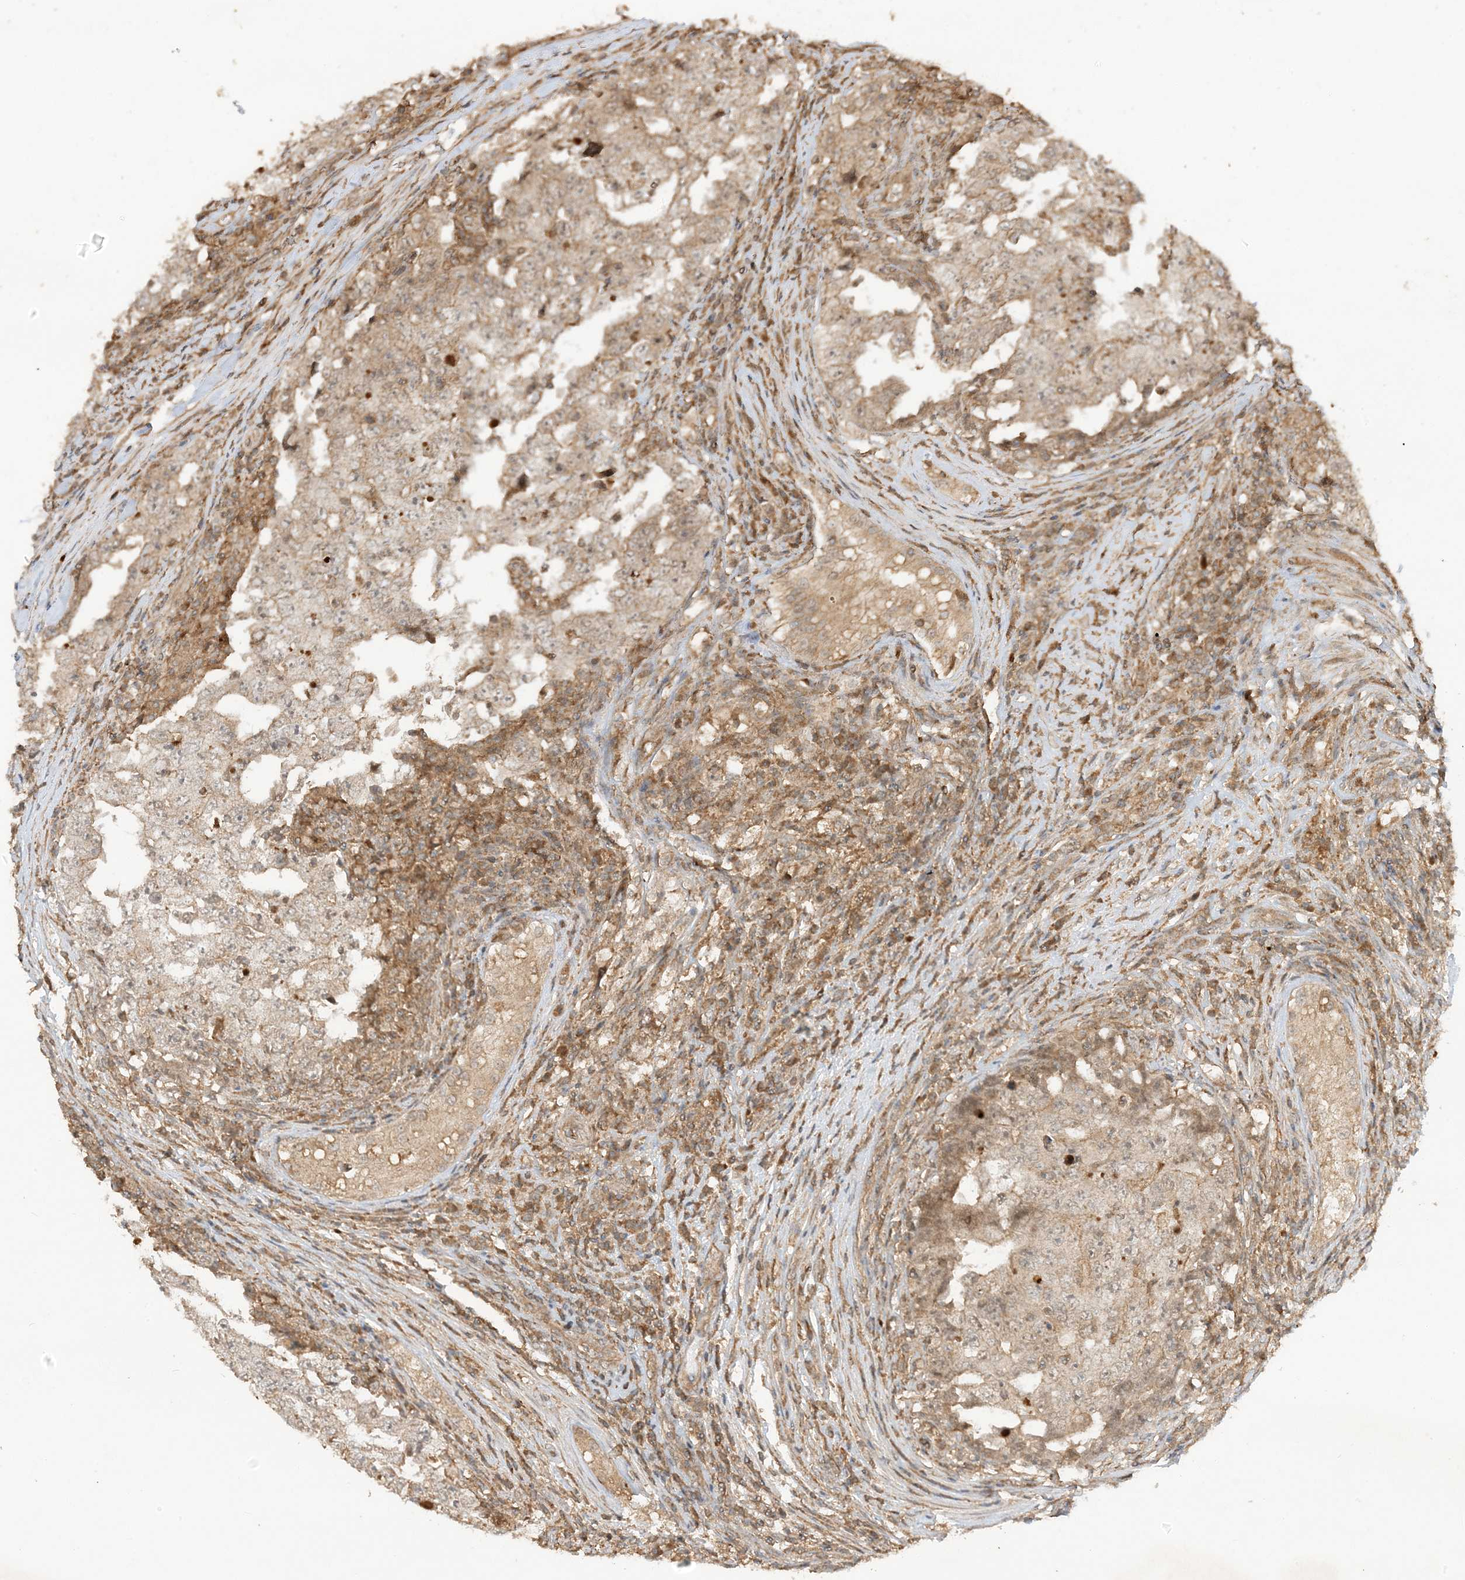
{"staining": {"intensity": "weak", "quantity": "<25%", "location": "cytoplasmic/membranous"}, "tissue": "testis cancer", "cell_type": "Tumor cells", "image_type": "cancer", "snomed": [{"axis": "morphology", "description": "Carcinoma, Embryonal, NOS"}, {"axis": "topography", "description": "Testis"}], "caption": "Testis embryonal carcinoma was stained to show a protein in brown. There is no significant expression in tumor cells.", "gene": "XRN1", "patient": {"sex": "male", "age": 26}}